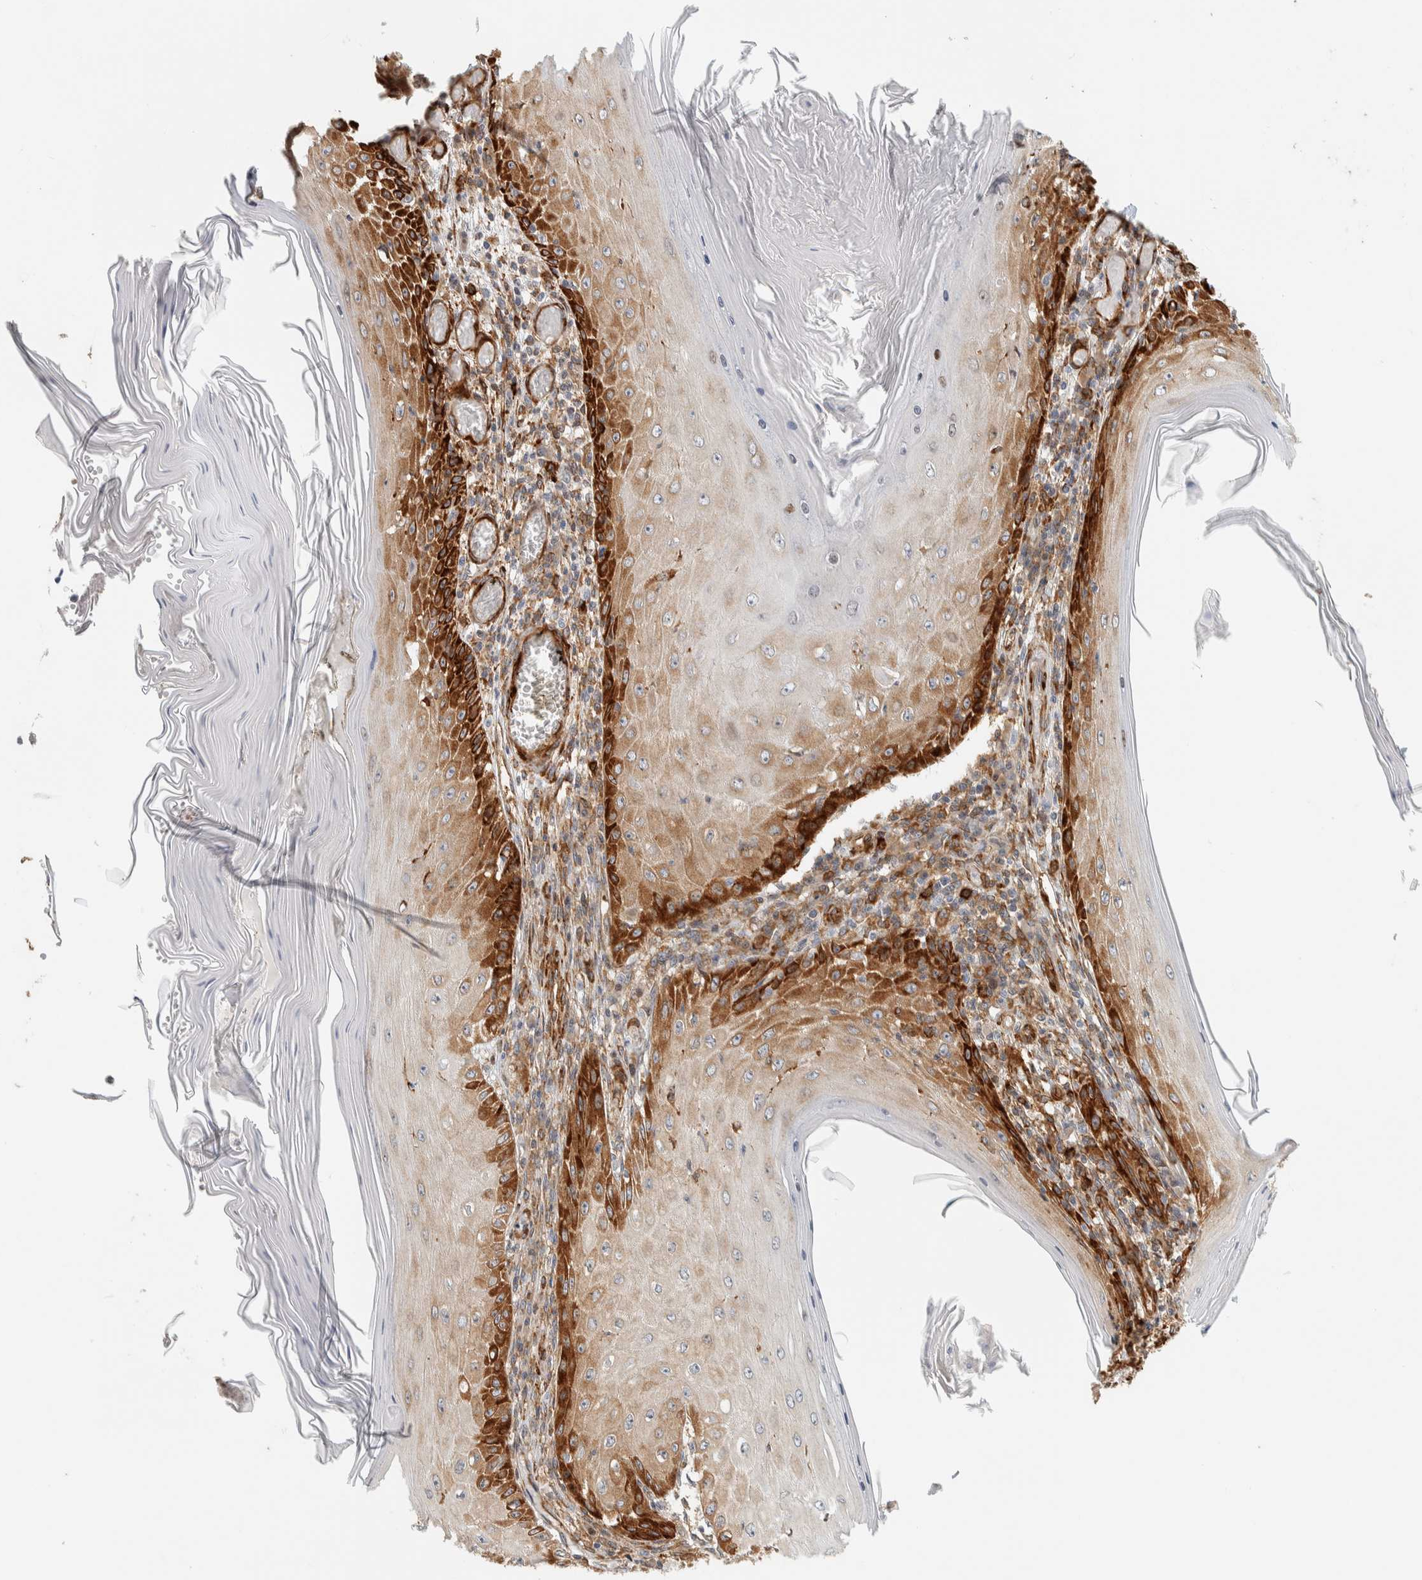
{"staining": {"intensity": "strong", "quantity": "25%-75%", "location": "cytoplasmic/membranous"}, "tissue": "skin cancer", "cell_type": "Tumor cells", "image_type": "cancer", "snomed": [{"axis": "morphology", "description": "Squamous cell carcinoma, NOS"}, {"axis": "topography", "description": "Skin"}], "caption": "Immunohistochemistry (IHC) photomicrograph of skin squamous cell carcinoma stained for a protein (brown), which displays high levels of strong cytoplasmic/membranous staining in approximately 25%-75% of tumor cells.", "gene": "LLGL2", "patient": {"sex": "female", "age": 73}}